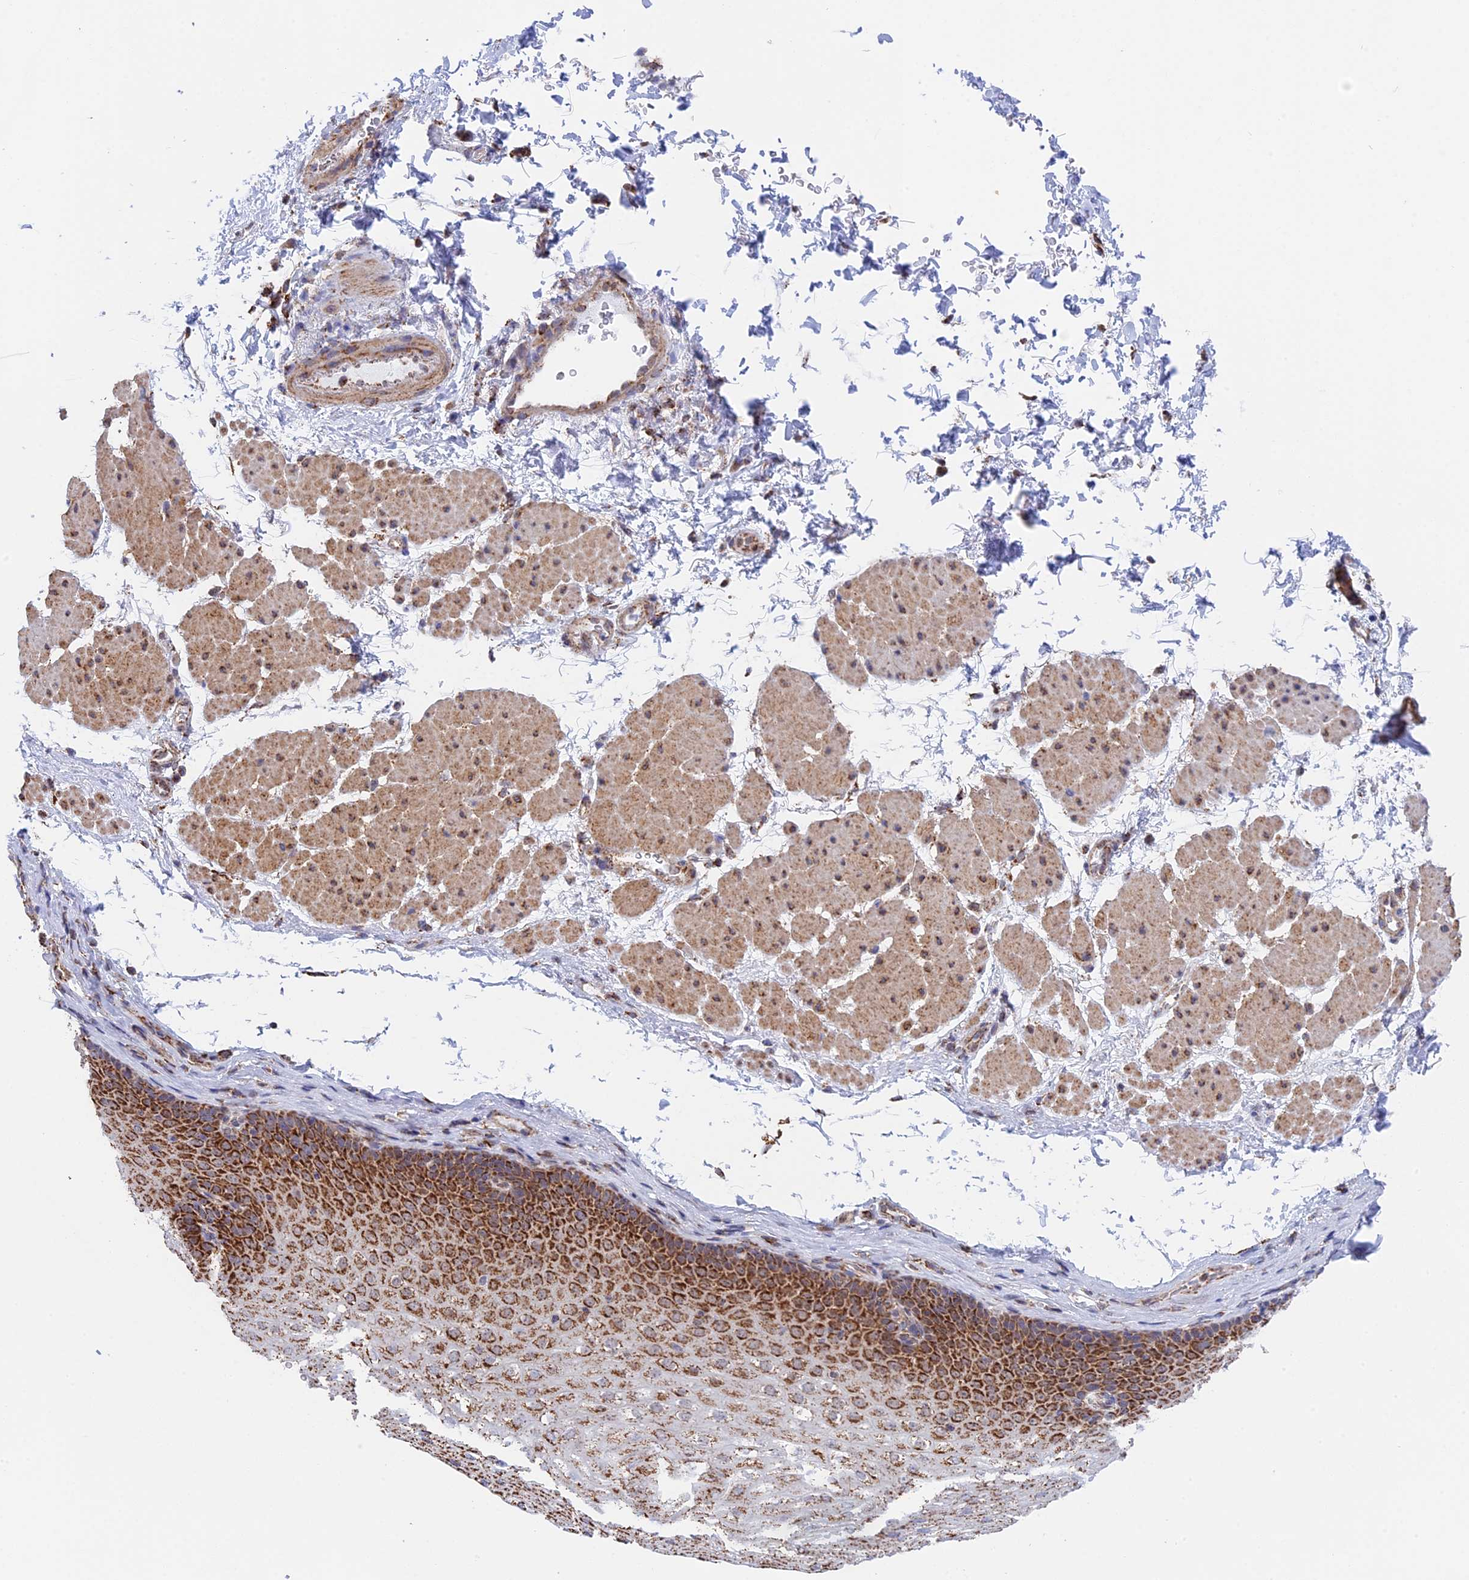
{"staining": {"intensity": "strong", "quantity": ">75%", "location": "cytoplasmic/membranous"}, "tissue": "esophagus", "cell_type": "Squamous epithelial cells", "image_type": "normal", "snomed": [{"axis": "morphology", "description": "Normal tissue, NOS"}, {"axis": "topography", "description": "Esophagus"}], "caption": "Immunohistochemistry (IHC) (DAB) staining of unremarkable human esophagus shows strong cytoplasmic/membranous protein staining in about >75% of squamous epithelial cells.", "gene": "CDC16", "patient": {"sex": "female", "age": 66}}